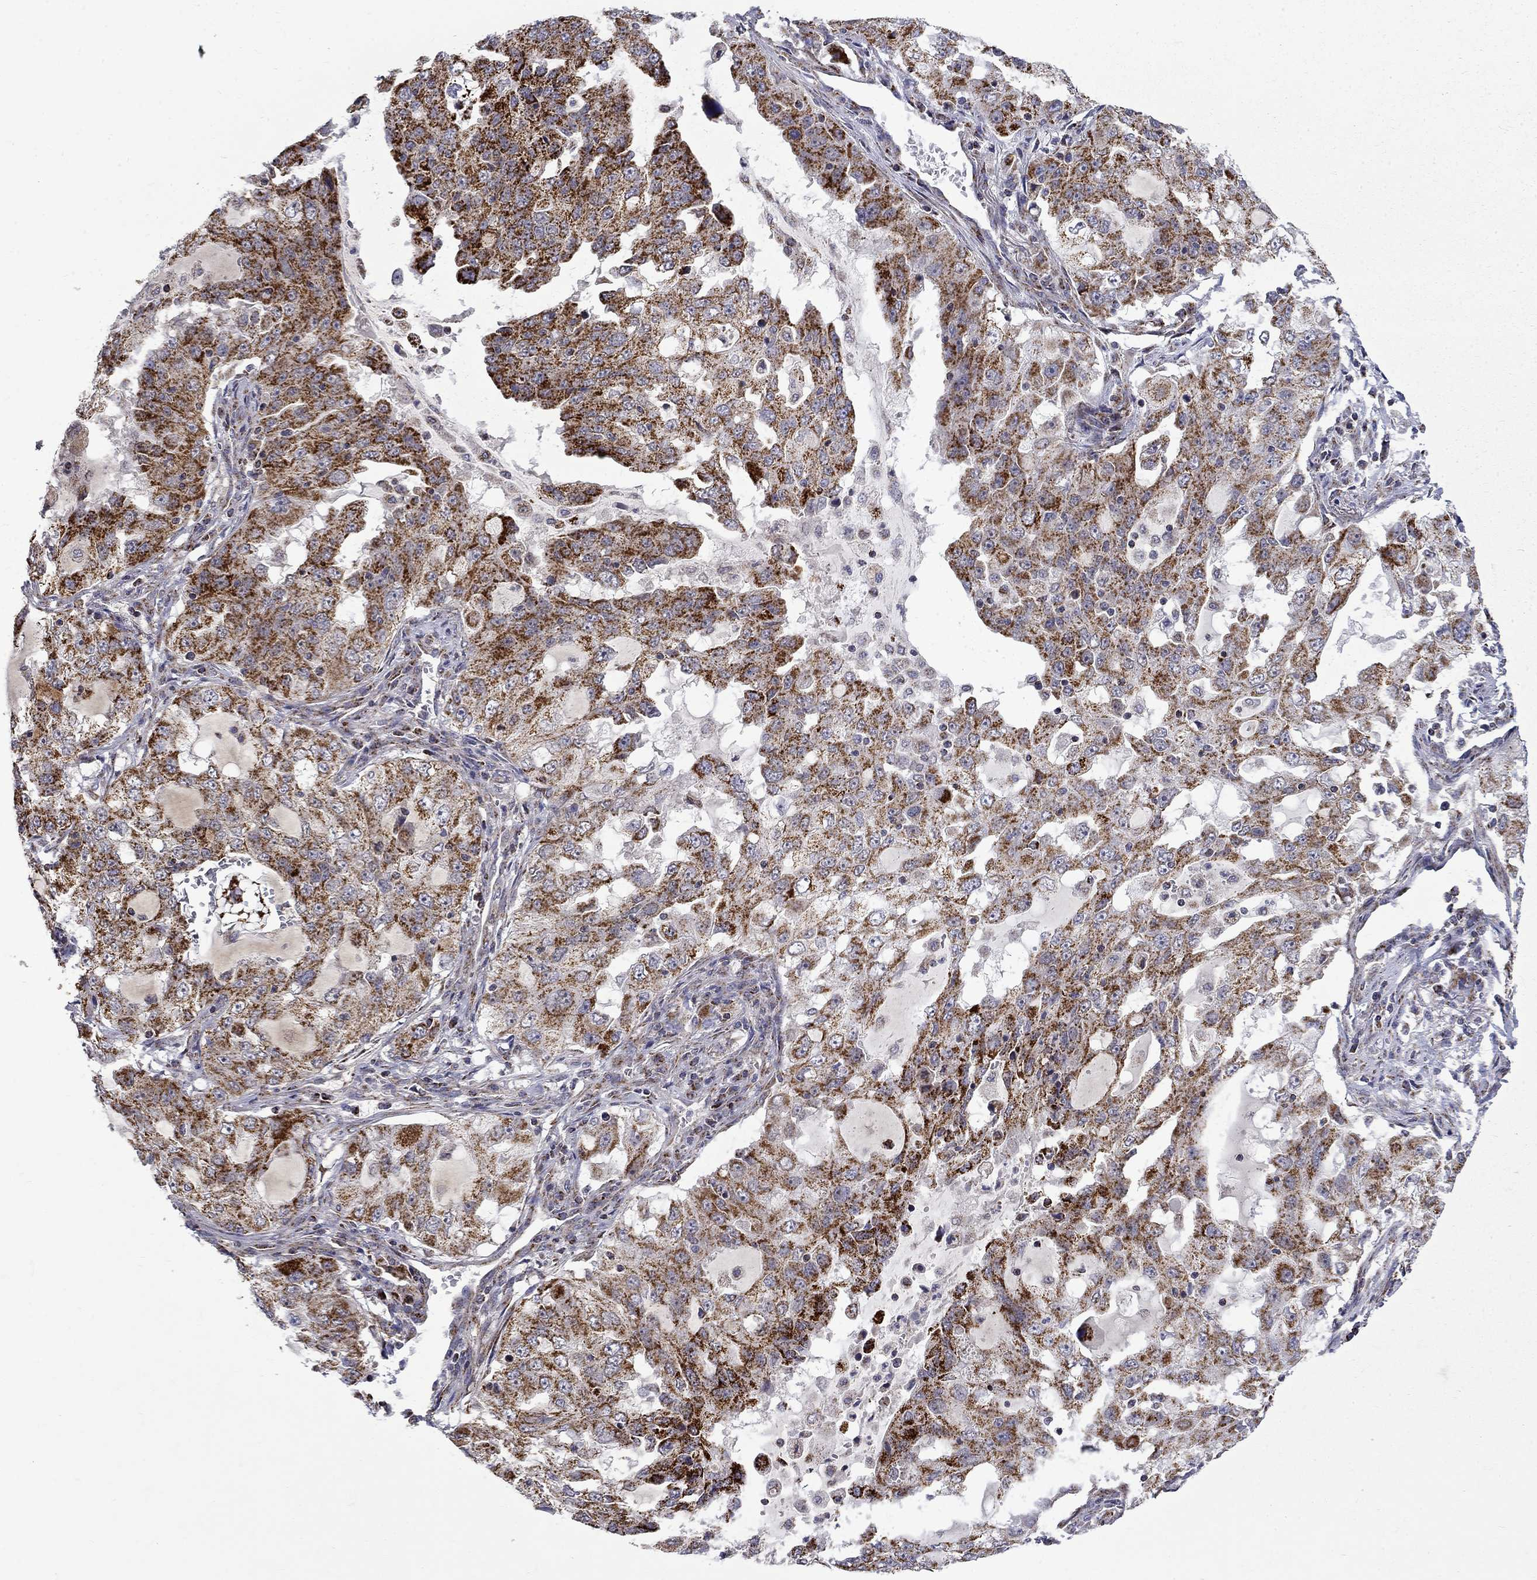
{"staining": {"intensity": "strong", "quantity": "25%-75%", "location": "cytoplasmic/membranous"}, "tissue": "lung cancer", "cell_type": "Tumor cells", "image_type": "cancer", "snomed": [{"axis": "morphology", "description": "Adenocarcinoma, NOS"}, {"axis": "topography", "description": "Lung"}], "caption": "The photomicrograph reveals immunohistochemical staining of lung cancer (adenocarcinoma). There is strong cytoplasmic/membranous positivity is appreciated in about 25%-75% of tumor cells.", "gene": "PCBP3", "patient": {"sex": "female", "age": 61}}